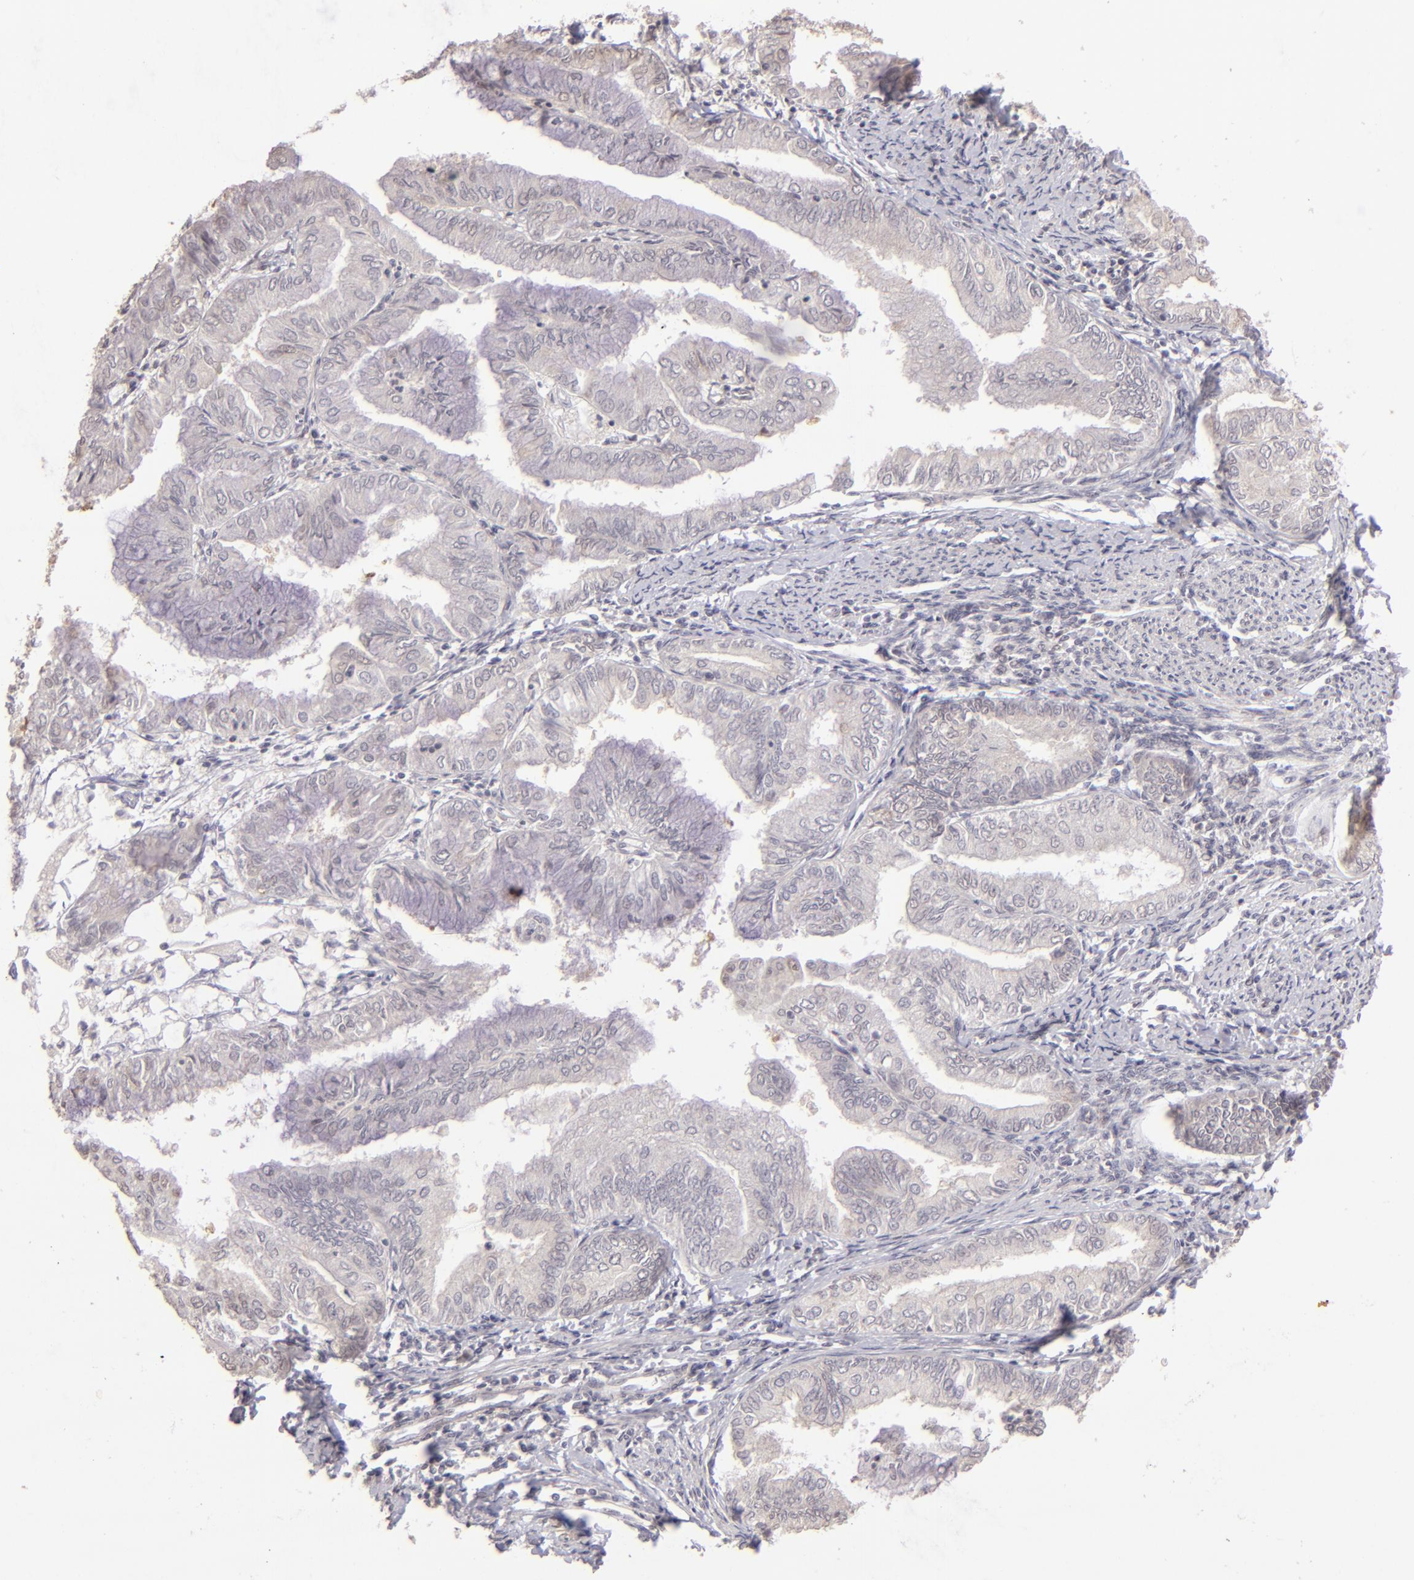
{"staining": {"intensity": "negative", "quantity": "none", "location": "none"}, "tissue": "endometrial cancer", "cell_type": "Tumor cells", "image_type": "cancer", "snomed": [{"axis": "morphology", "description": "Adenocarcinoma, NOS"}, {"axis": "topography", "description": "Endometrium"}], "caption": "An immunohistochemistry (IHC) micrograph of endometrial cancer is shown. There is no staining in tumor cells of endometrial cancer. (DAB immunohistochemistry with hematoxylin counter stain).", "gene": "RARB", "patient": {"sex": "female", "age": 66}}